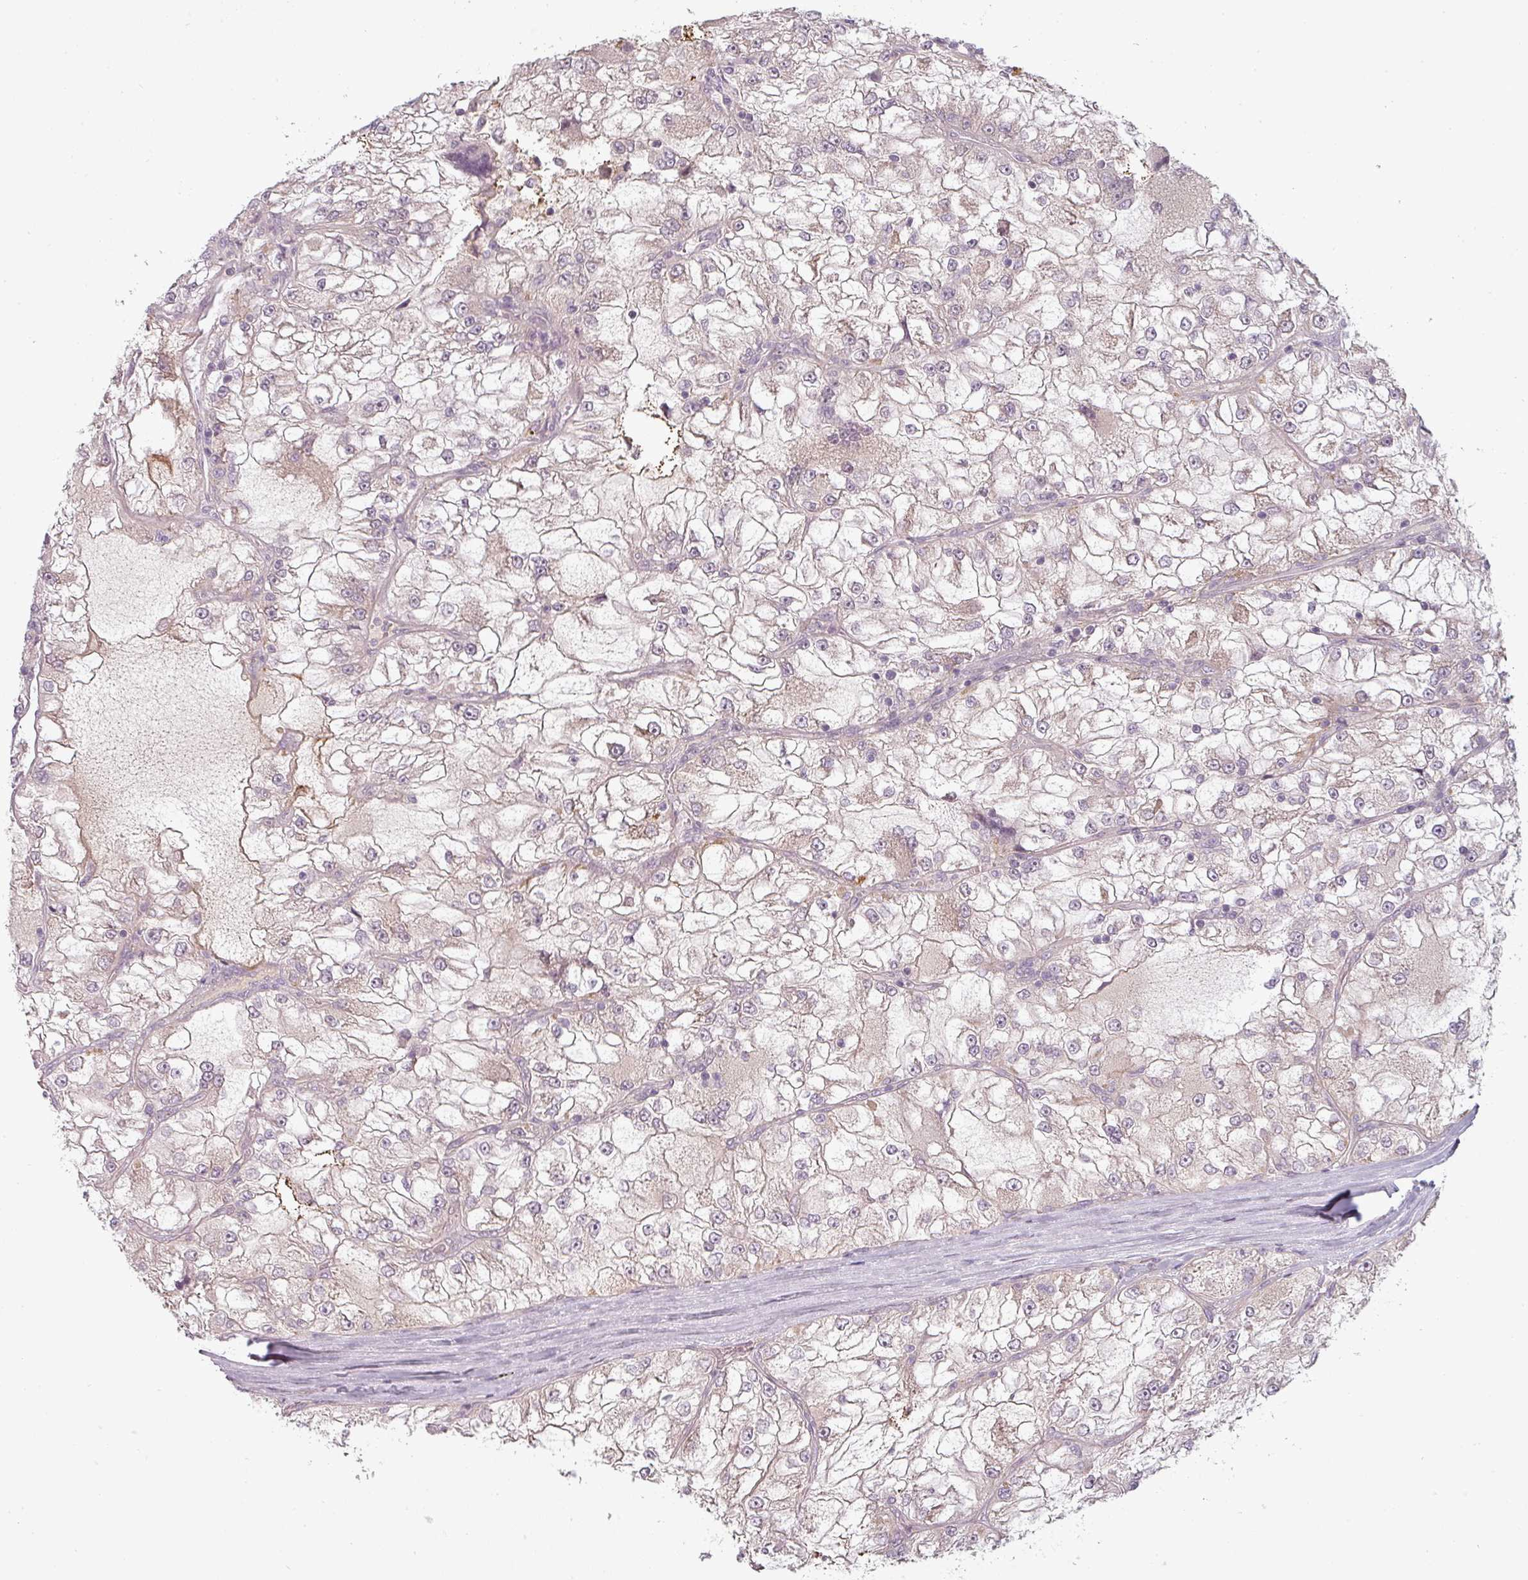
{"staining": {"intensity": "negative", "quantity": "none", "location": "none"}, "tissue": "renal cancer", "cell_type": "Tumor cells", "image_type": "cancer", "snomed": [{"axis": "morphology", "description": "Adenocarcinoma, NOS"}, {"axis": "topography", "description": "Kidney"}], "caption": "This is a histopathology image of immunohistochemistry (IHC) staining of adenocarcinoma (renal), which shows no positivity in tumor cells. (DAB (3,3'-diaminobenzidine) immunohistochemistry (IHC) visualized using brightfield microscopy, high magnification).", "gene": "SLC16A9", "patient": {"sex": "female", "age": 72}}